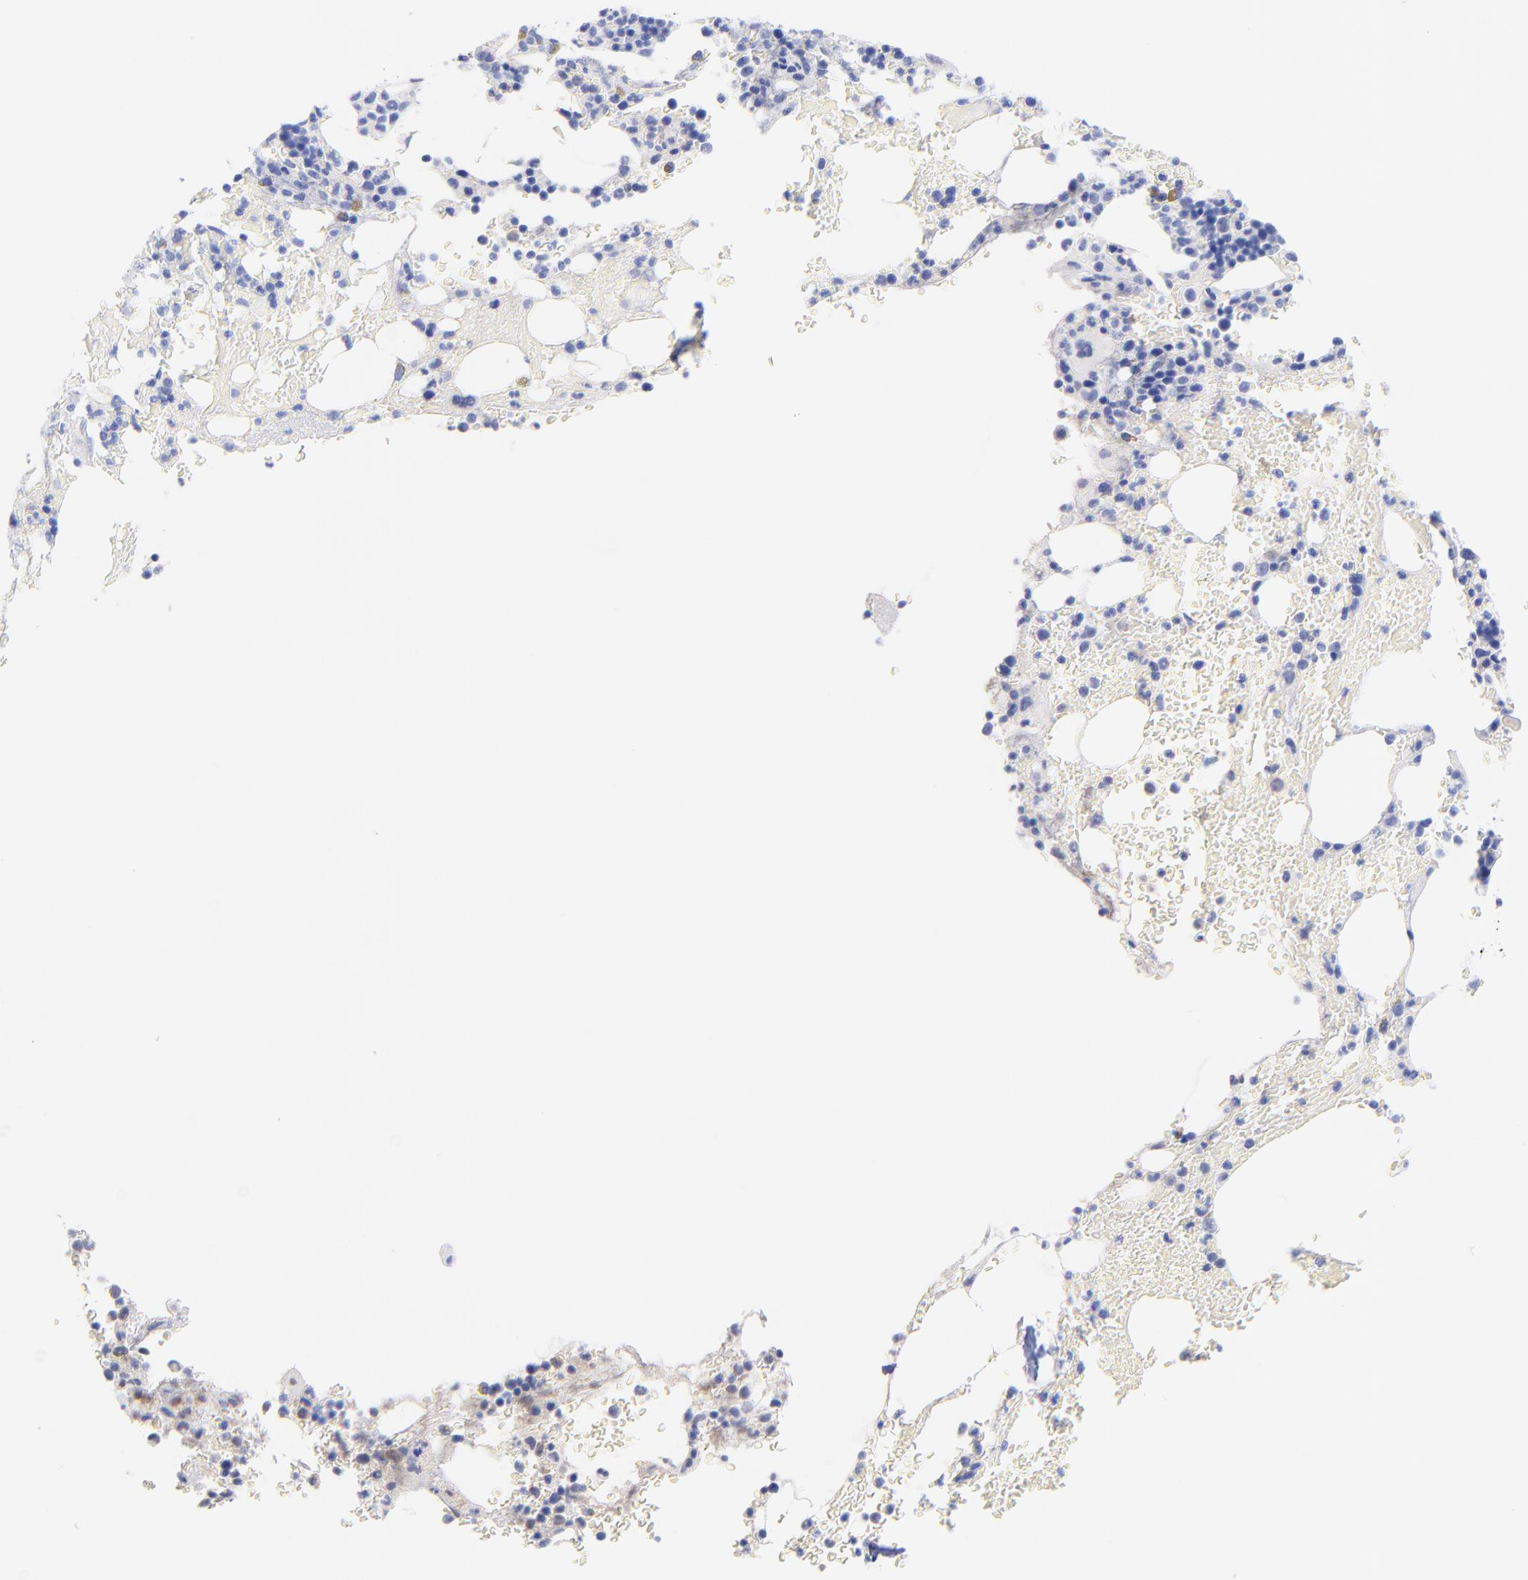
{"staining": {"intensity": "weak", "quantity": "<25%", "location": "cytoplasmic/membranous"}, "tissue": "bone marrow", "cell_type": "Hematopoietic cells", "image_type": "normal", "snomed": [{"axis": "morphology", "description": "Normal tissue, NOS"}, {"axis": "topography", "description": "Bone marrow"}], "caption": "Unremarkable bone marrow was stained to show a protein in brown. There is no significant positivity in hematopoietic cells.", "gene": "GPHN", "patient": {"sex": "female", "age": 73}}